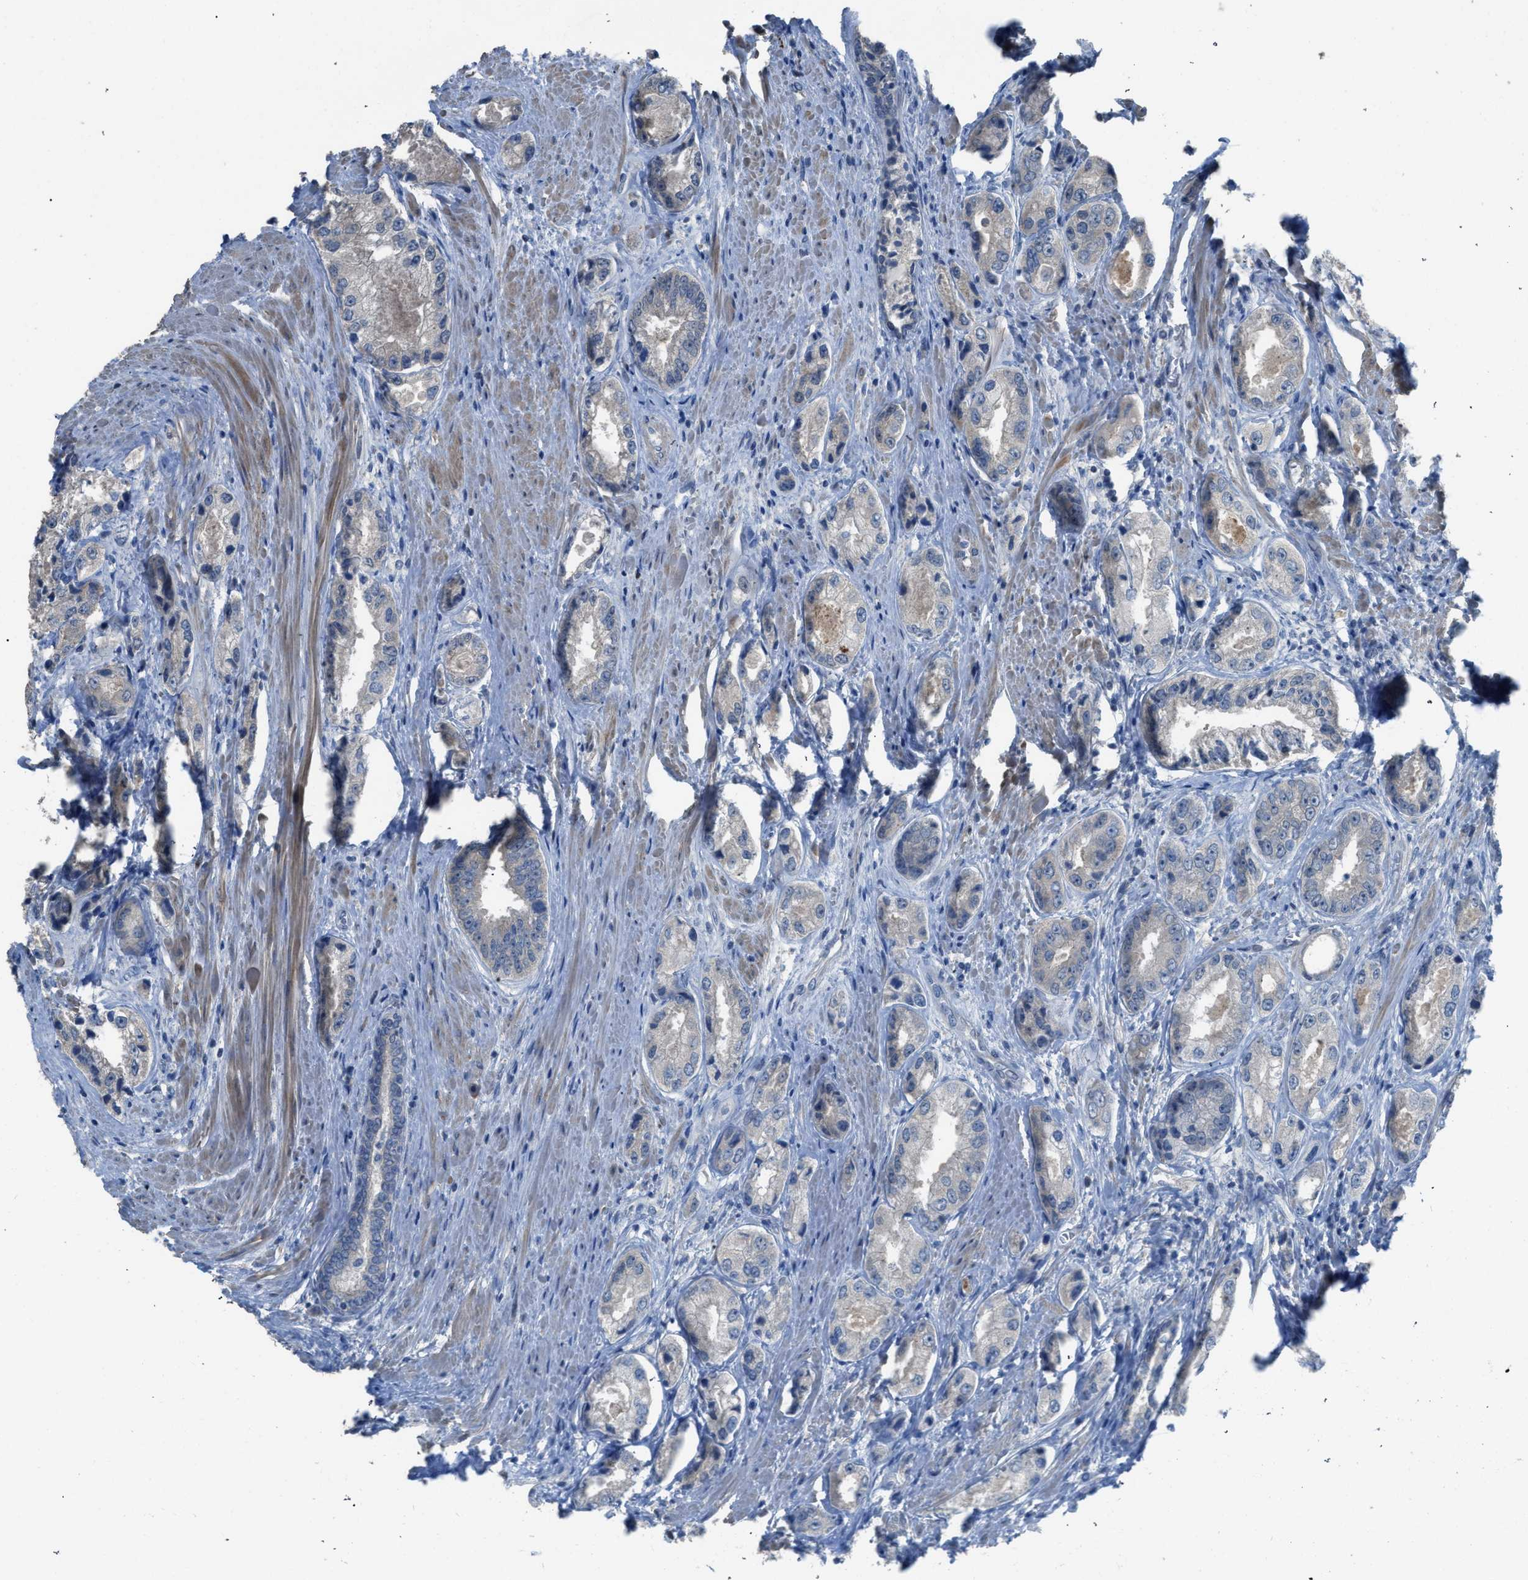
{"staining": {"intensity": "weak", "quantity": "<25%", "location": "cytoplasmic/membranous"}, "tissue": "prostate cancer", "cell_type": "Tumor cells", "image_type": "cancer", "snomed": [{"axis": "morphology", "description": "Adenocarcinoma, High grade"}, {"axis": "topography", "description": "Prostate"}], "caption": "This is a micrograph of immunohistochemistry (IHC) staining of adenocarcinoma (high-grade) (prostate), which shows no expression in tumor cells.", "gene": "TIMD4", "patient": {"sex": "male", "age": 61}}